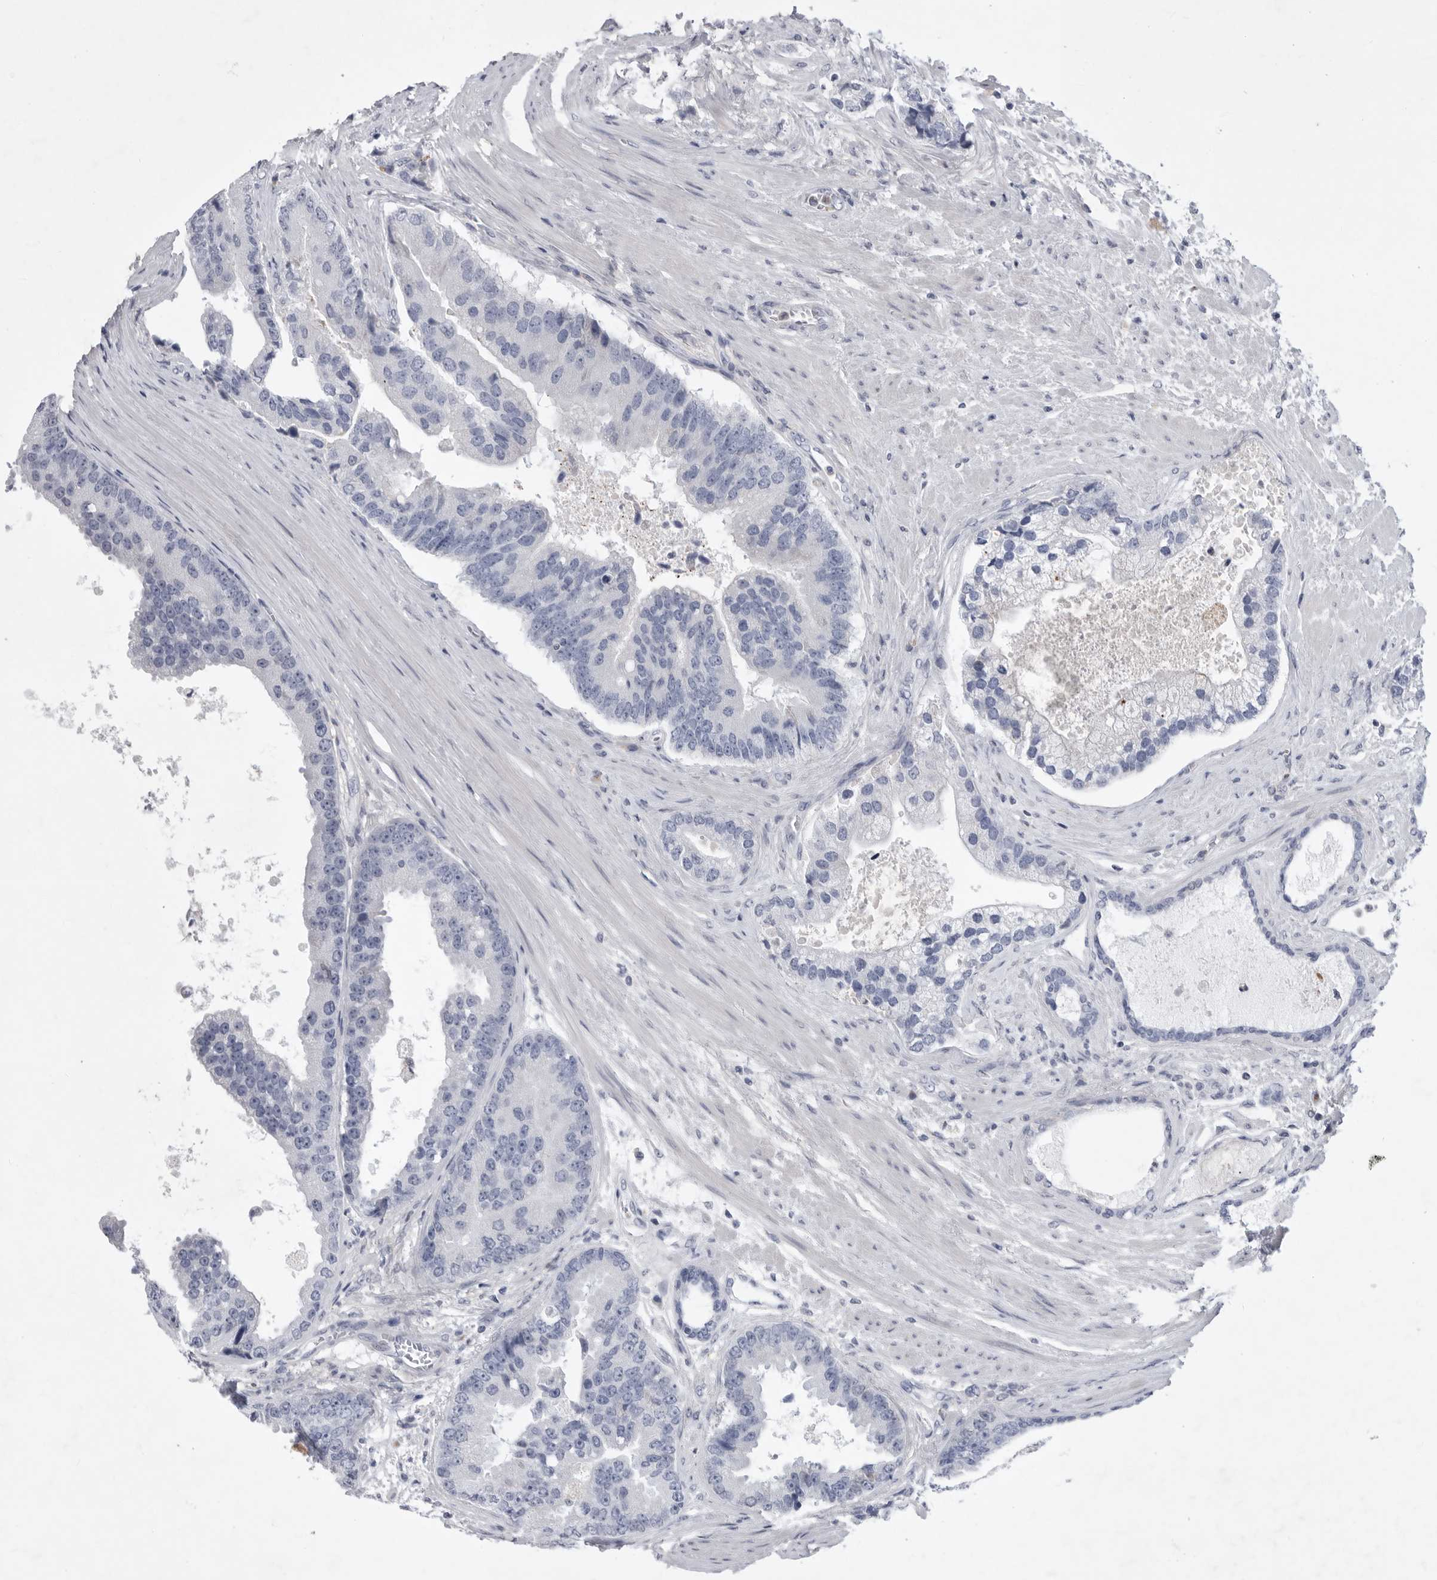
{"staining": {"intensity": "negative", "quantity": "none", "location": "none"}, "tissue": "prostate cancer", "cell_type": "Tumor cells", "image_type": "cancer", "snomed": [{"axis": "morphology", "description": "Adenocarcinoma, High grade"}, {"axis": "topography", "description": "Prostate"}], "caption": "Histopathology image shows no significant protein expression in tumor cells of prostate cancer (high-grade adenocarcinoma). (Stains: DAB (3,3'-diaminobenzidine) immunohistochemistry with hematoxylin counter stain, Microscopy: brightfield microscopy at high magnification).", "gene": "SIGLEC10", "patient": {"sex": "male", "age": 70}}